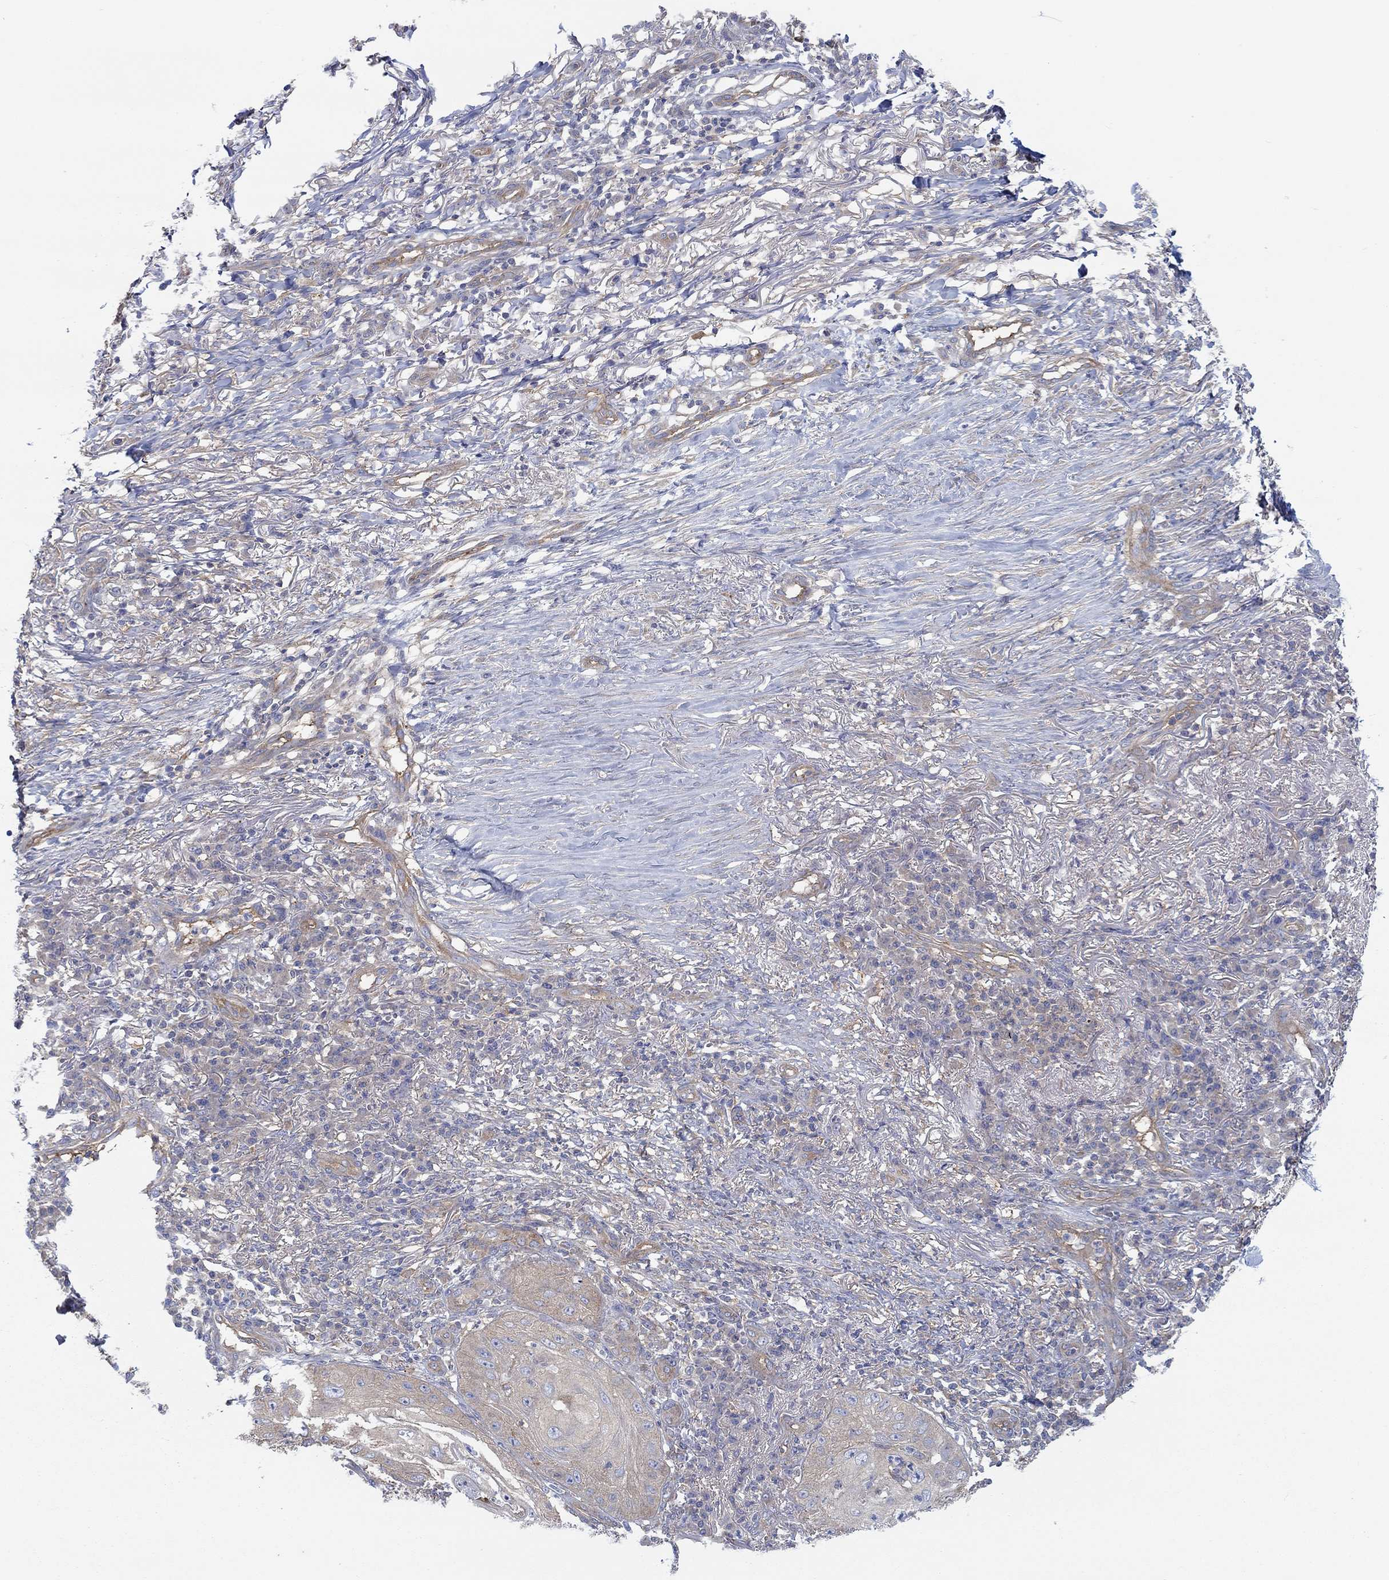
{"staining": {"intensity": "weak", "quantity": "25%-75%", "location": "cytoplasmic/membranous"}, "tissue": "skin cancer", "cell_type": "Tumor cells", "image_type": "cancer", "snomed": [{"axis": "morphology", "description": "Squamous cell carcinoma, NOS"}, {"axis": "topography", "description": "Skin"}], "caption": "Tumor cells reveal low levels of weak cytoplasmic/membranous expression in approximately 25%-75% of cells in skin cancer. Nuclei are stained in blue.", "gene": "SPAG9", "patient": {"sex": "male", "age": 70}}